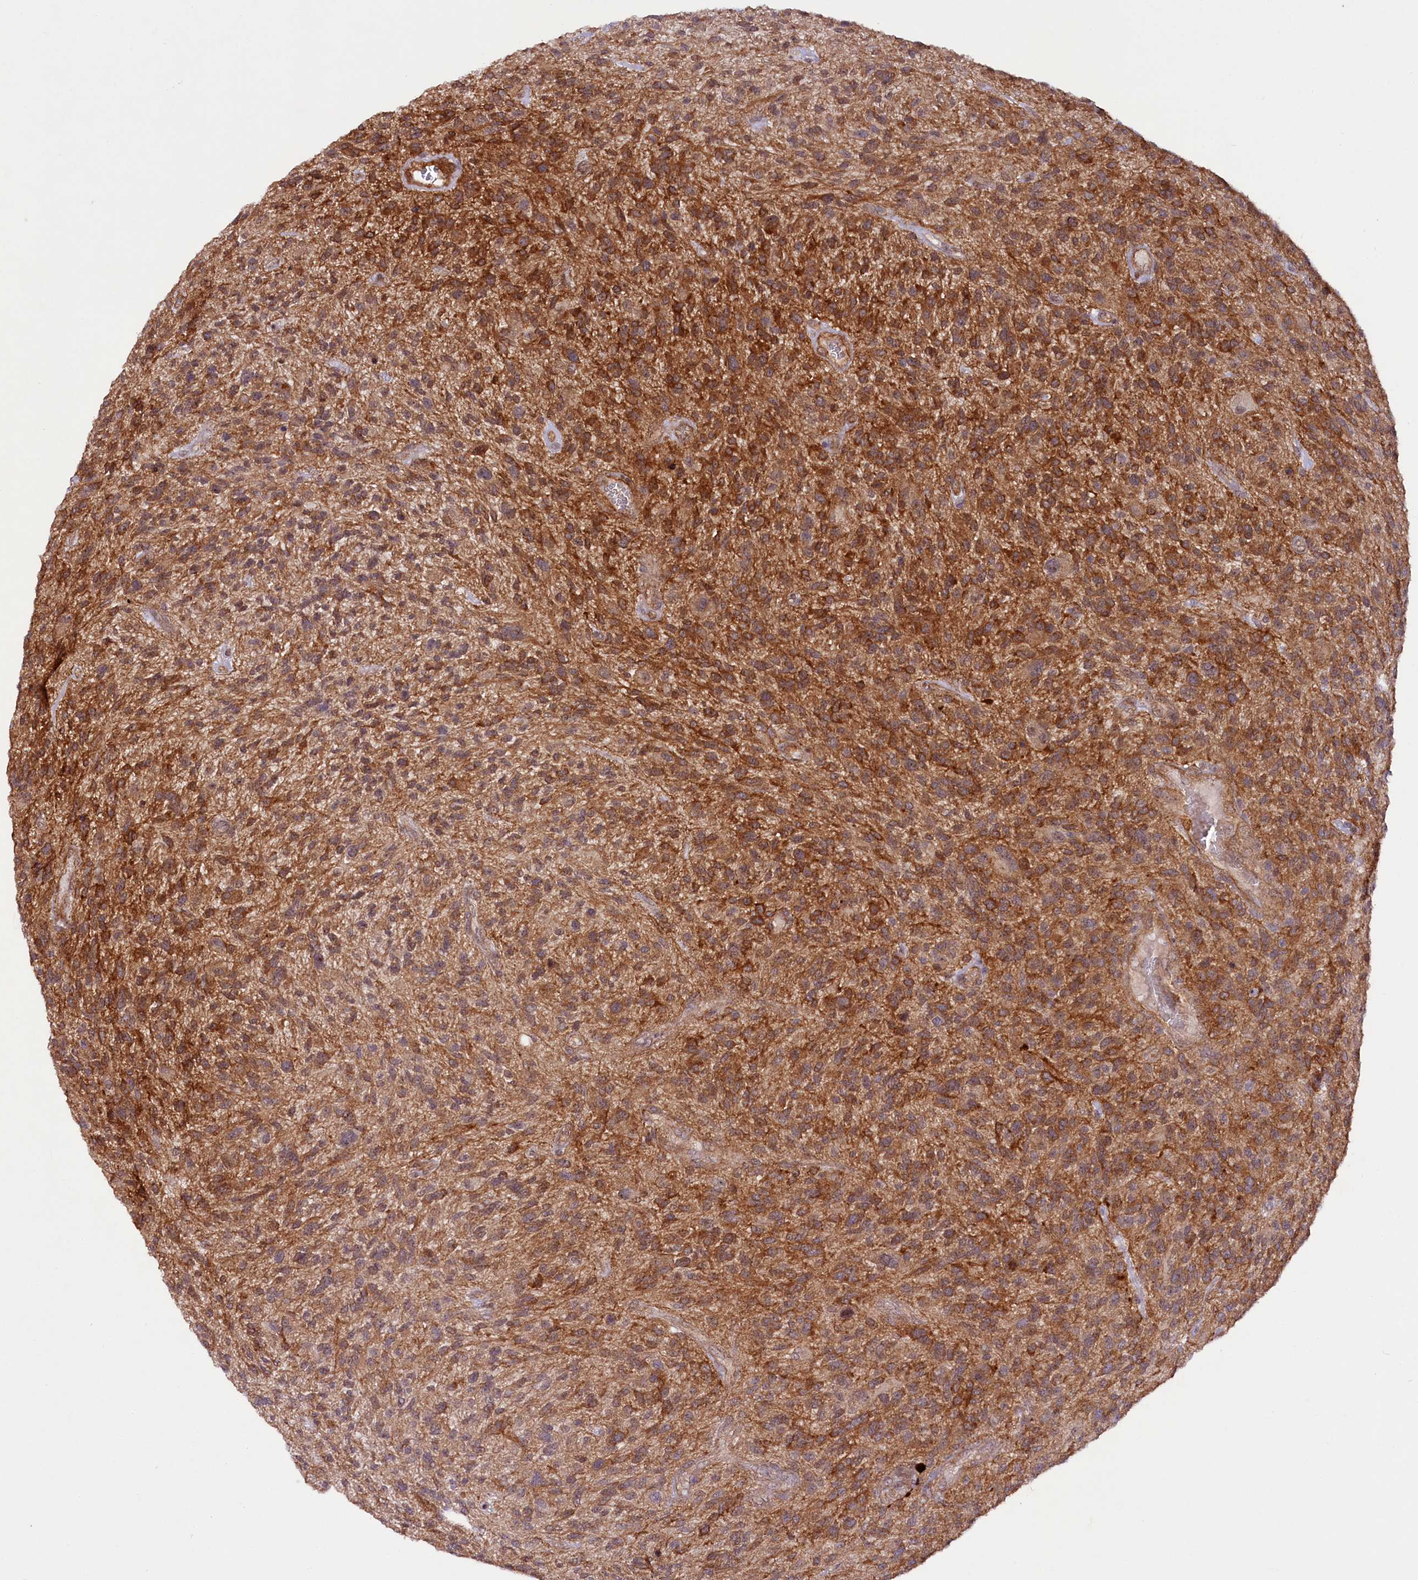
{"staining": {"intensity": "moderate", "quantity": ">75%", "location": "cytoplasmic/membranous"}, "tissue": "glioma", "cell_type": "Tumor cells", "image_type": "cancer", "snomed": [{"axis": "morphology", "description": "Glioma, malignant, High grade"}, {"axis": "topography", "description": "Brain"}], "caption": "The histopathology image shows staining of malignant glioma (high-grade), revealing moderate cytoplasmic/membranous protein staining (brown color) within tumor cells.", "gene": "PHLDB1", "patient": {"sex": "male", "age": 47}}